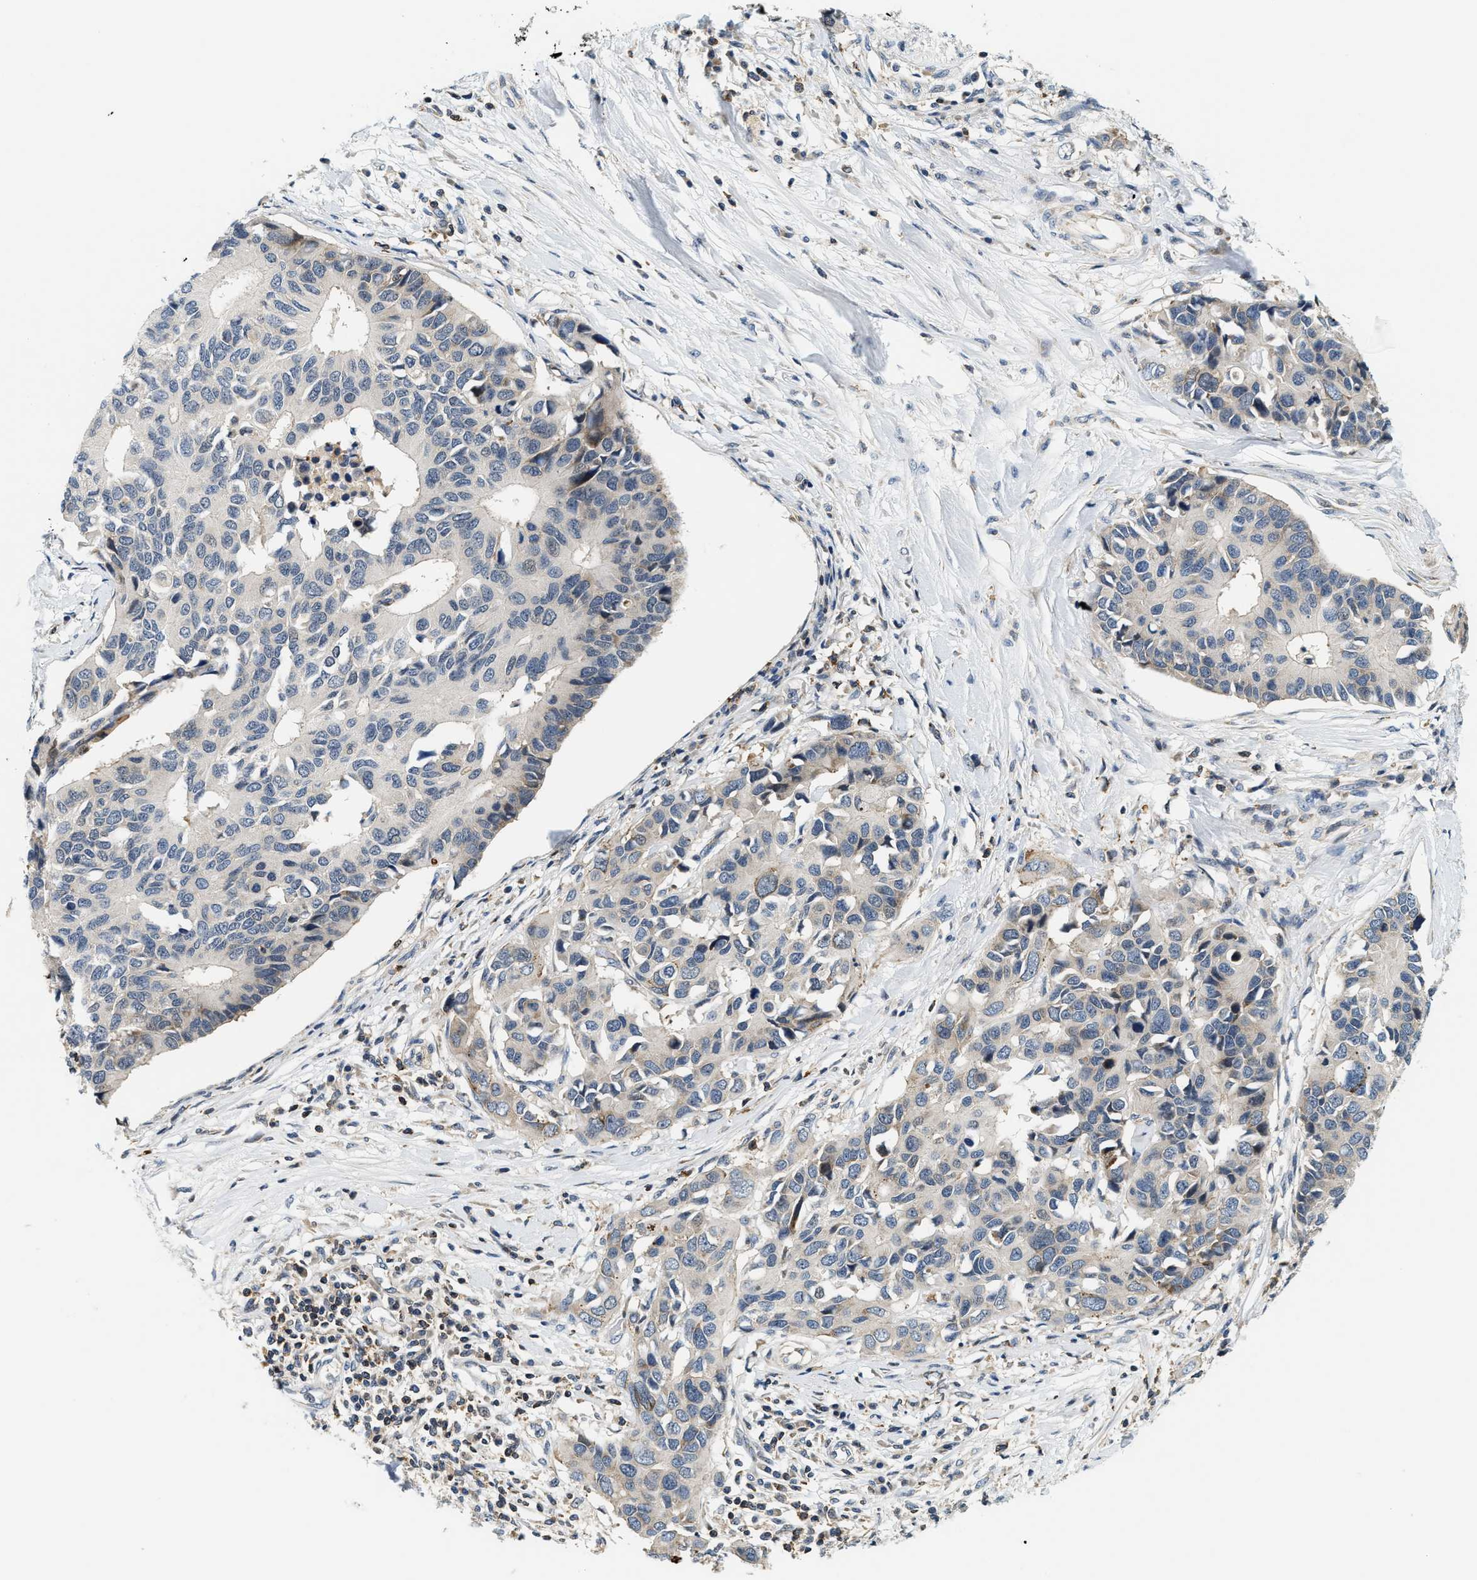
{"staining": {"intensity": "weak", "quantity": "<25%", "location": "cytoplasmic/membranous"}, "tissue": "pancreatic cancer", "cell_type": "Tumor cells", "image_type": "cancer", "snomed": [{"axis": "morphology", "description": "Adenocarcinoma, NOS"}, {"axis": "topography", "description": "Pancreas"}], "caption": "Image shows no protein staining in tumor cells of pancreatic cancer (adenocarcinoma) tissue. (Immunohistochemistry, brightfield microscopy, high magnification).", "gene": "SAMD9", "patient": {"sex": "female", "age": 56}}